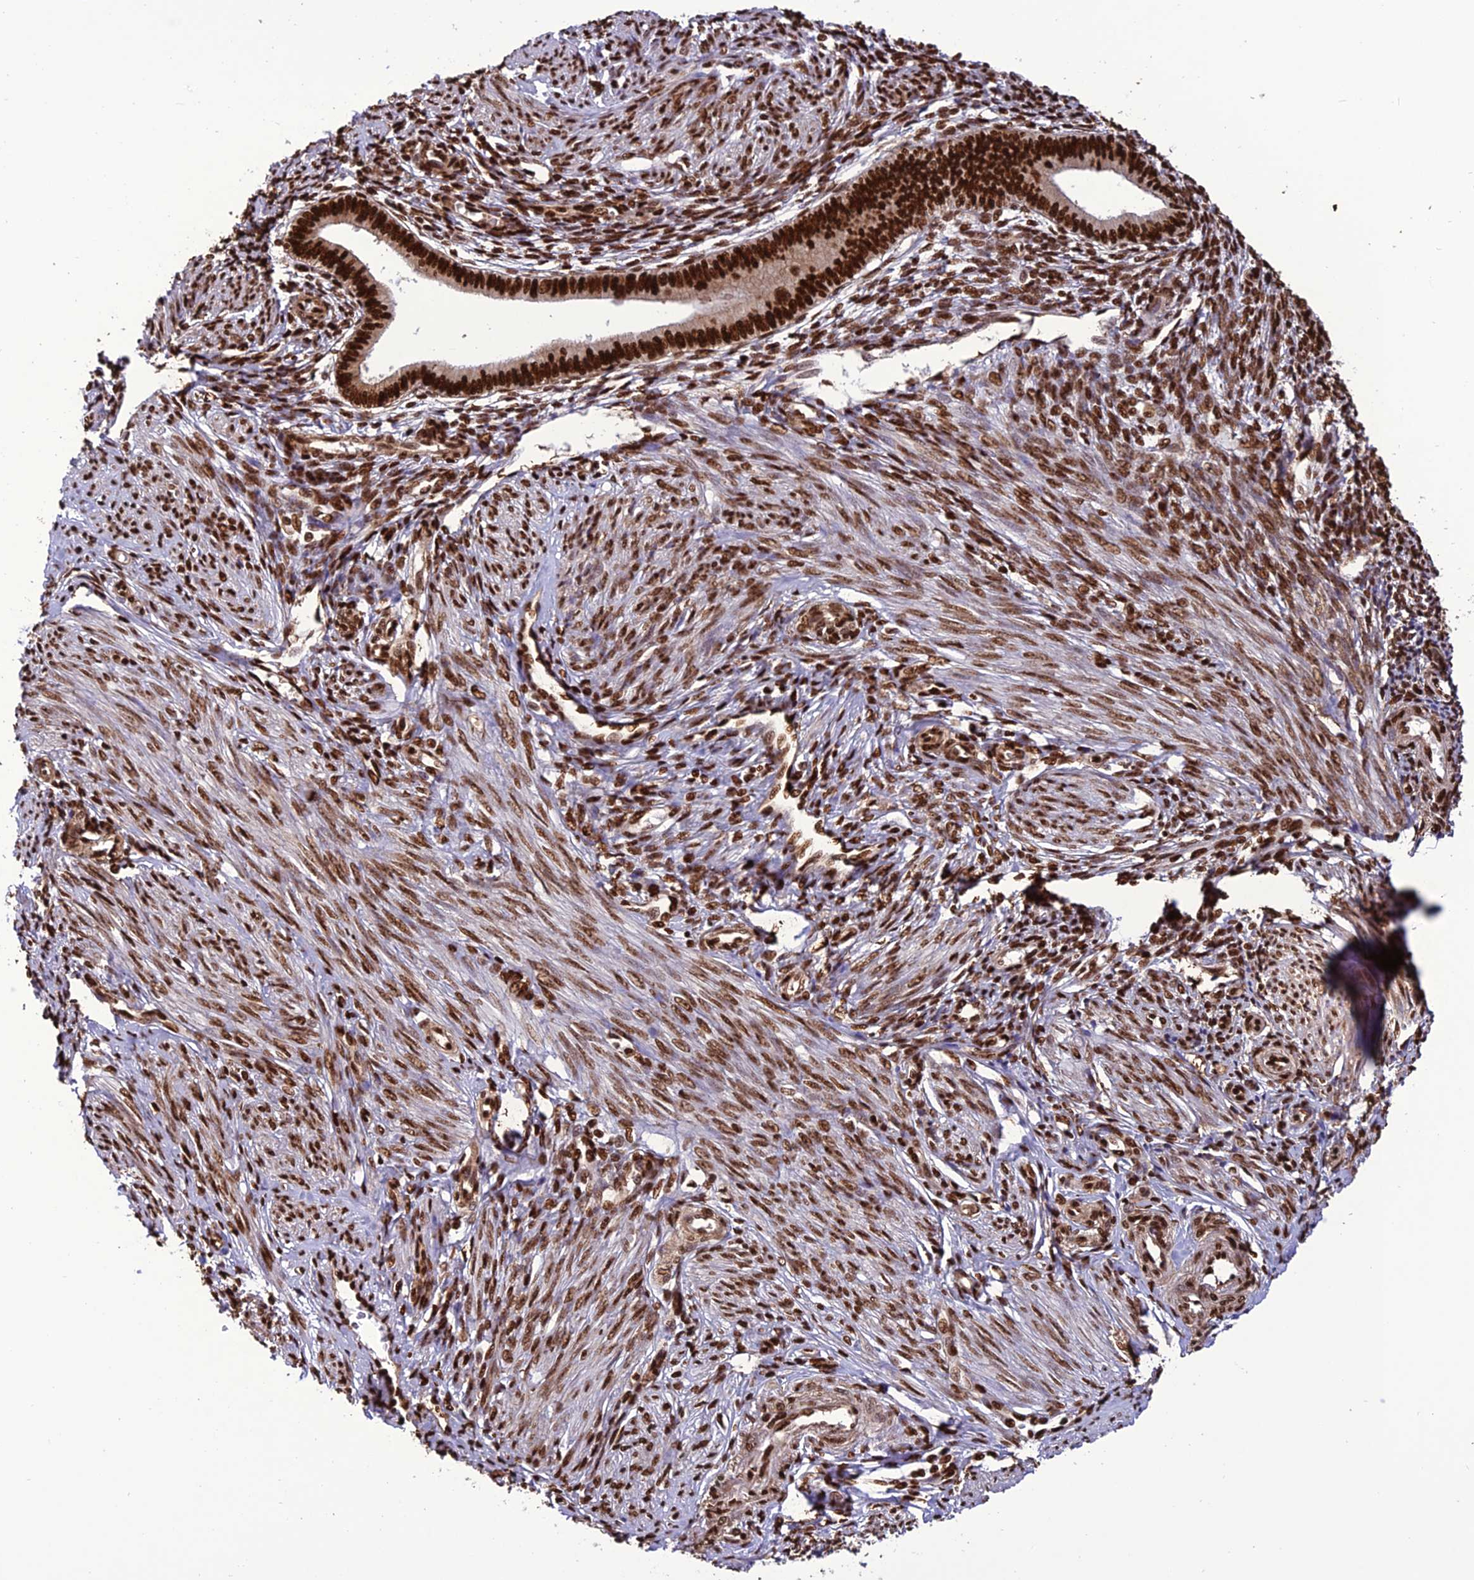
{"staining": {"intensity": "strong", "quantity": ">75%", "location": "nuclear"}, "tissue": "endometrium", "cell_type": "Cells in endometrial stroma", "image_type": "normal", "snomed": [{"axis": "morphology", "description": "Normal tissue, NOS"}, {"axis": "topography", "description": "Endometrium"}], "caption": "The histopathology image demonstrates staining of unremarkable endometrium, revealing strong nuclear protein staining (brown color) within cells in endometrial stroma.", "gene": "INO80E", "patient": {"sex": "female", "age": 46}}